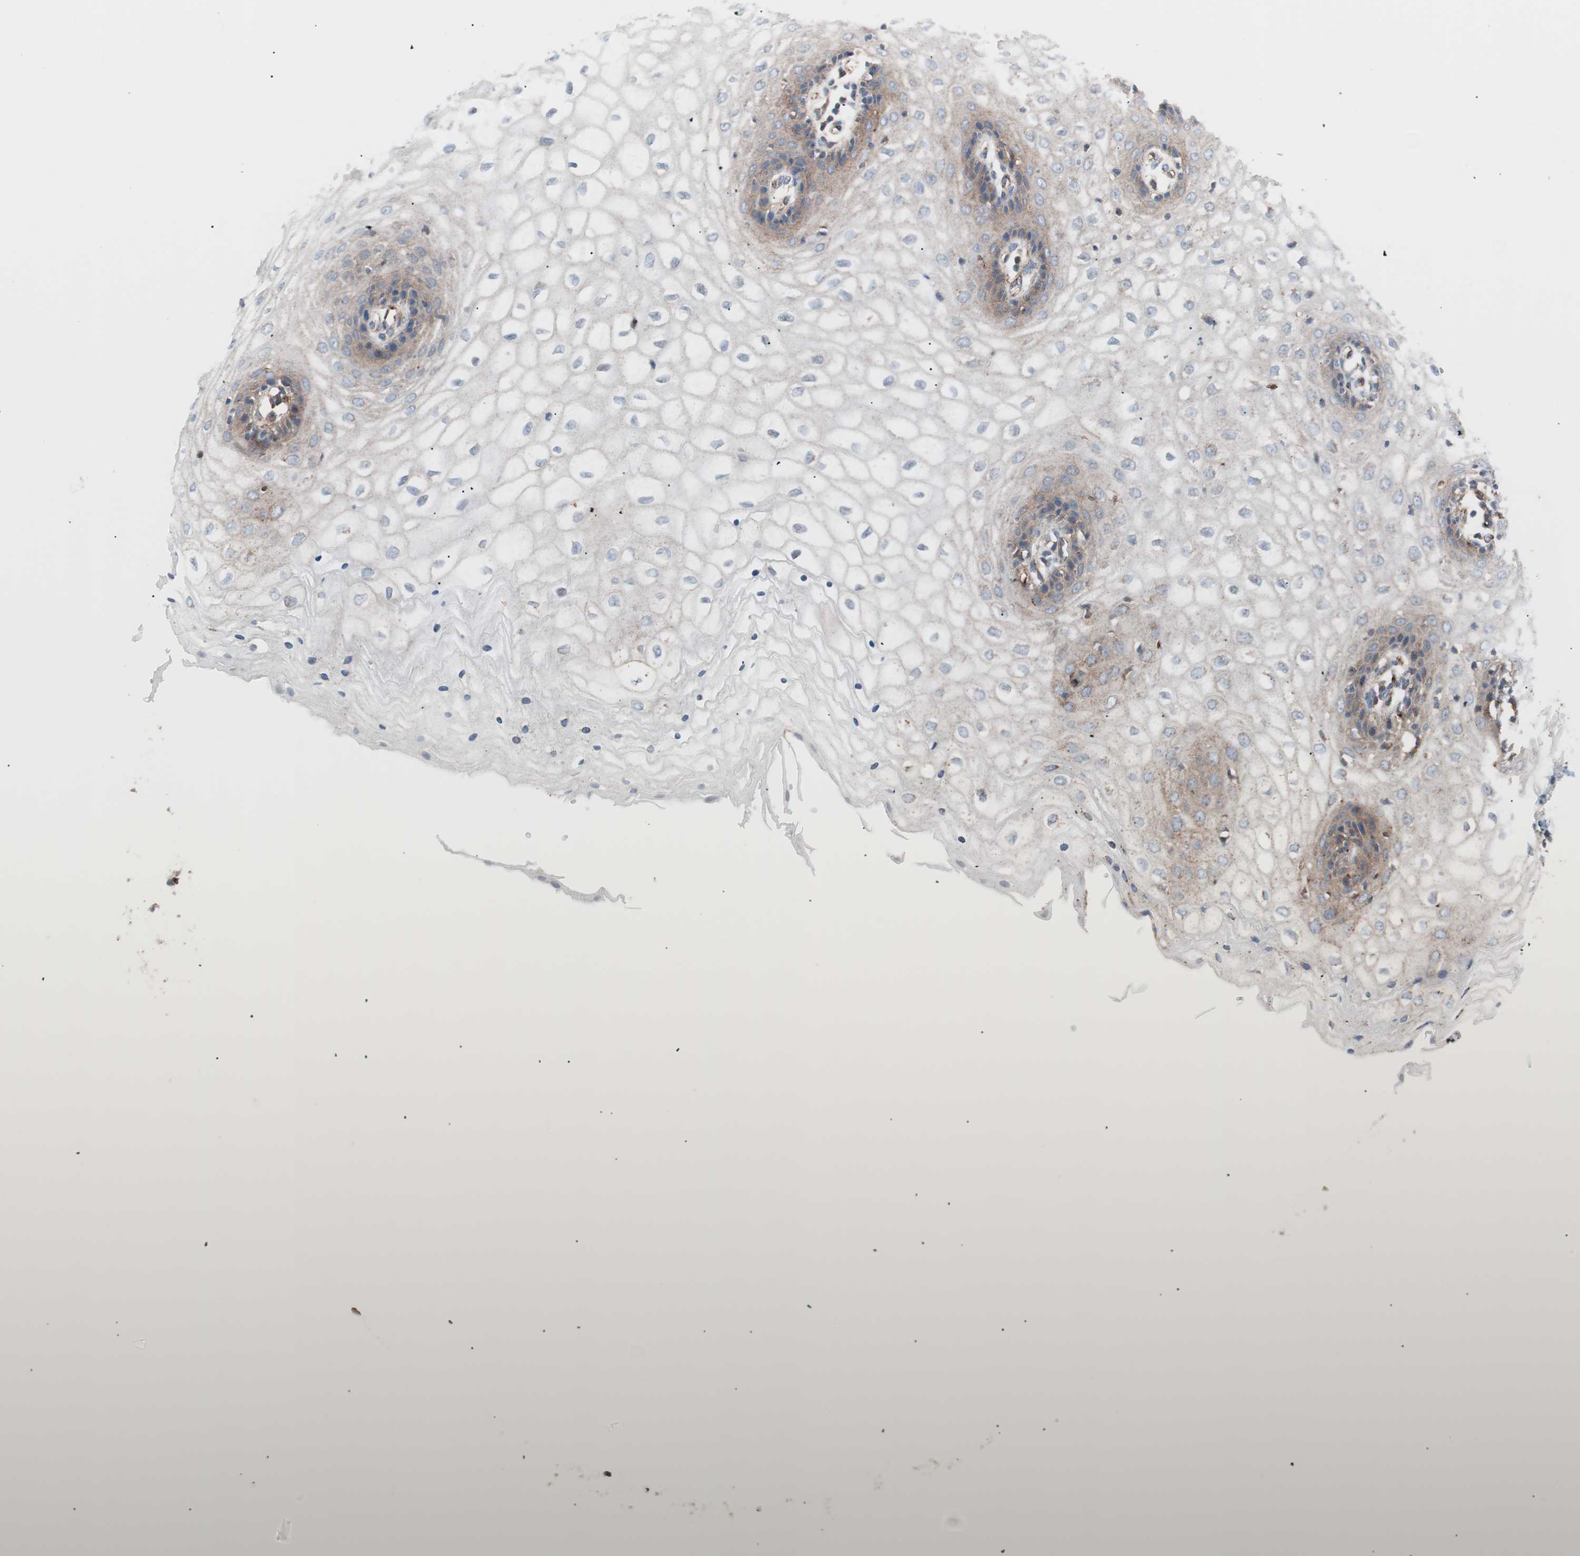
{"staining": {"intensity": "weak", "quantity": "25%-75%", "location": "cytoplasmic/membranous"}, "tissue": "vagina", "cell_type": "Squamous epithelial cells", "image_type": "normal", "snomed": [{"axis": "morphology", "description": "Normal tissue, NOS"}, {"axis": "topography", "description": "Vagina"}], "caption": "IHC of unremarkable human vagina shows low levels of weak cytoplasmic/membranous staining in about 25%-75% of squamous epithelial cells.", "gene": "FLOT2", "patient": {"sex": "female", "age": 34}}